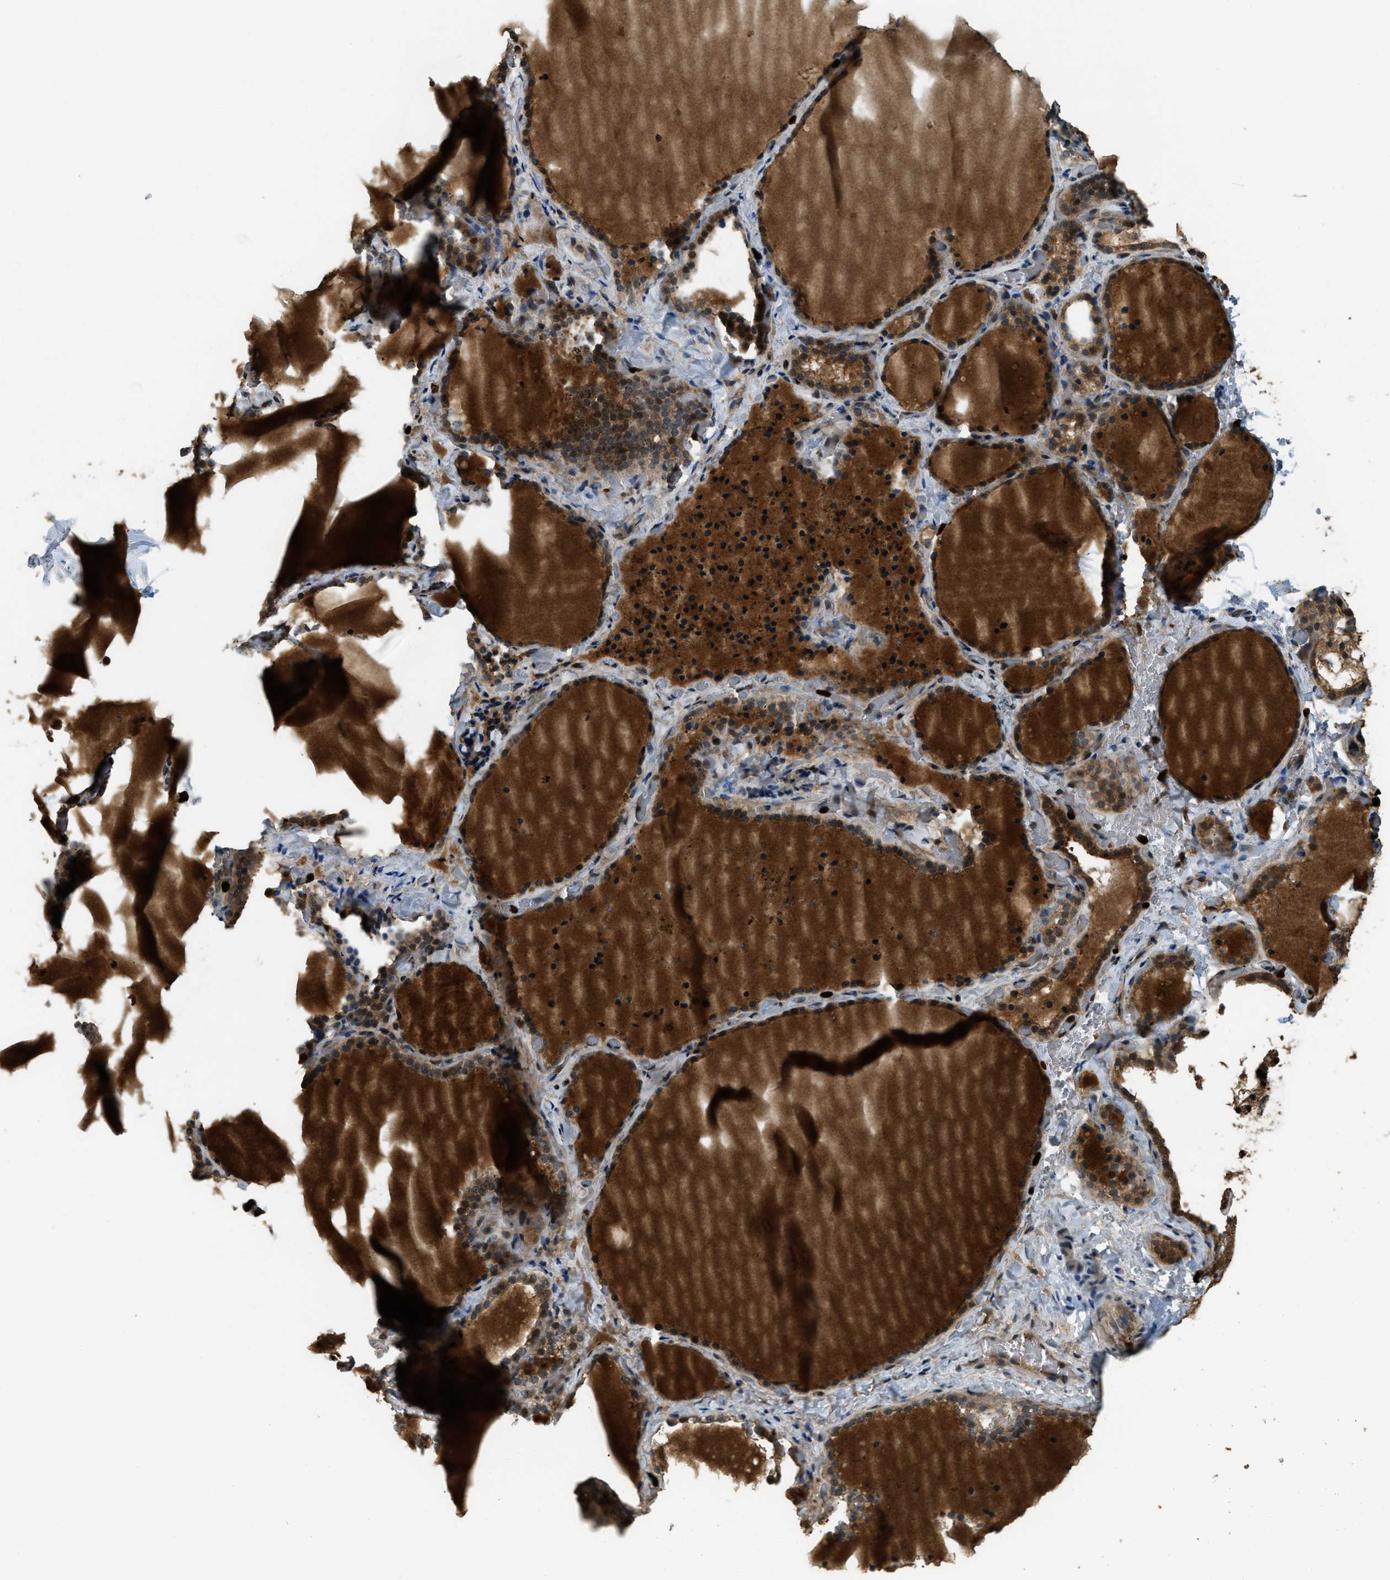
{"staining": {"intensity": "moderate", "quantity": ">75%", "location": "cytoplasmic/membranous"}, "tissue": "thyroid gland", "cell_type": "Glandular cells", "image_type": "normal", "snomed": [{"axis": "morphology", "description": "Normal tissue, NOS"}, {"axis": "topography", "description": "Thyroid gland"}], "caption": "Protein staining demonstrates moderate cytoplasmic/membranous positivity in about >75% of glandular cells in unremarkable thyroid gland.", "gene": "RNF141", "patient": {"sex": "female", "age": 22}}